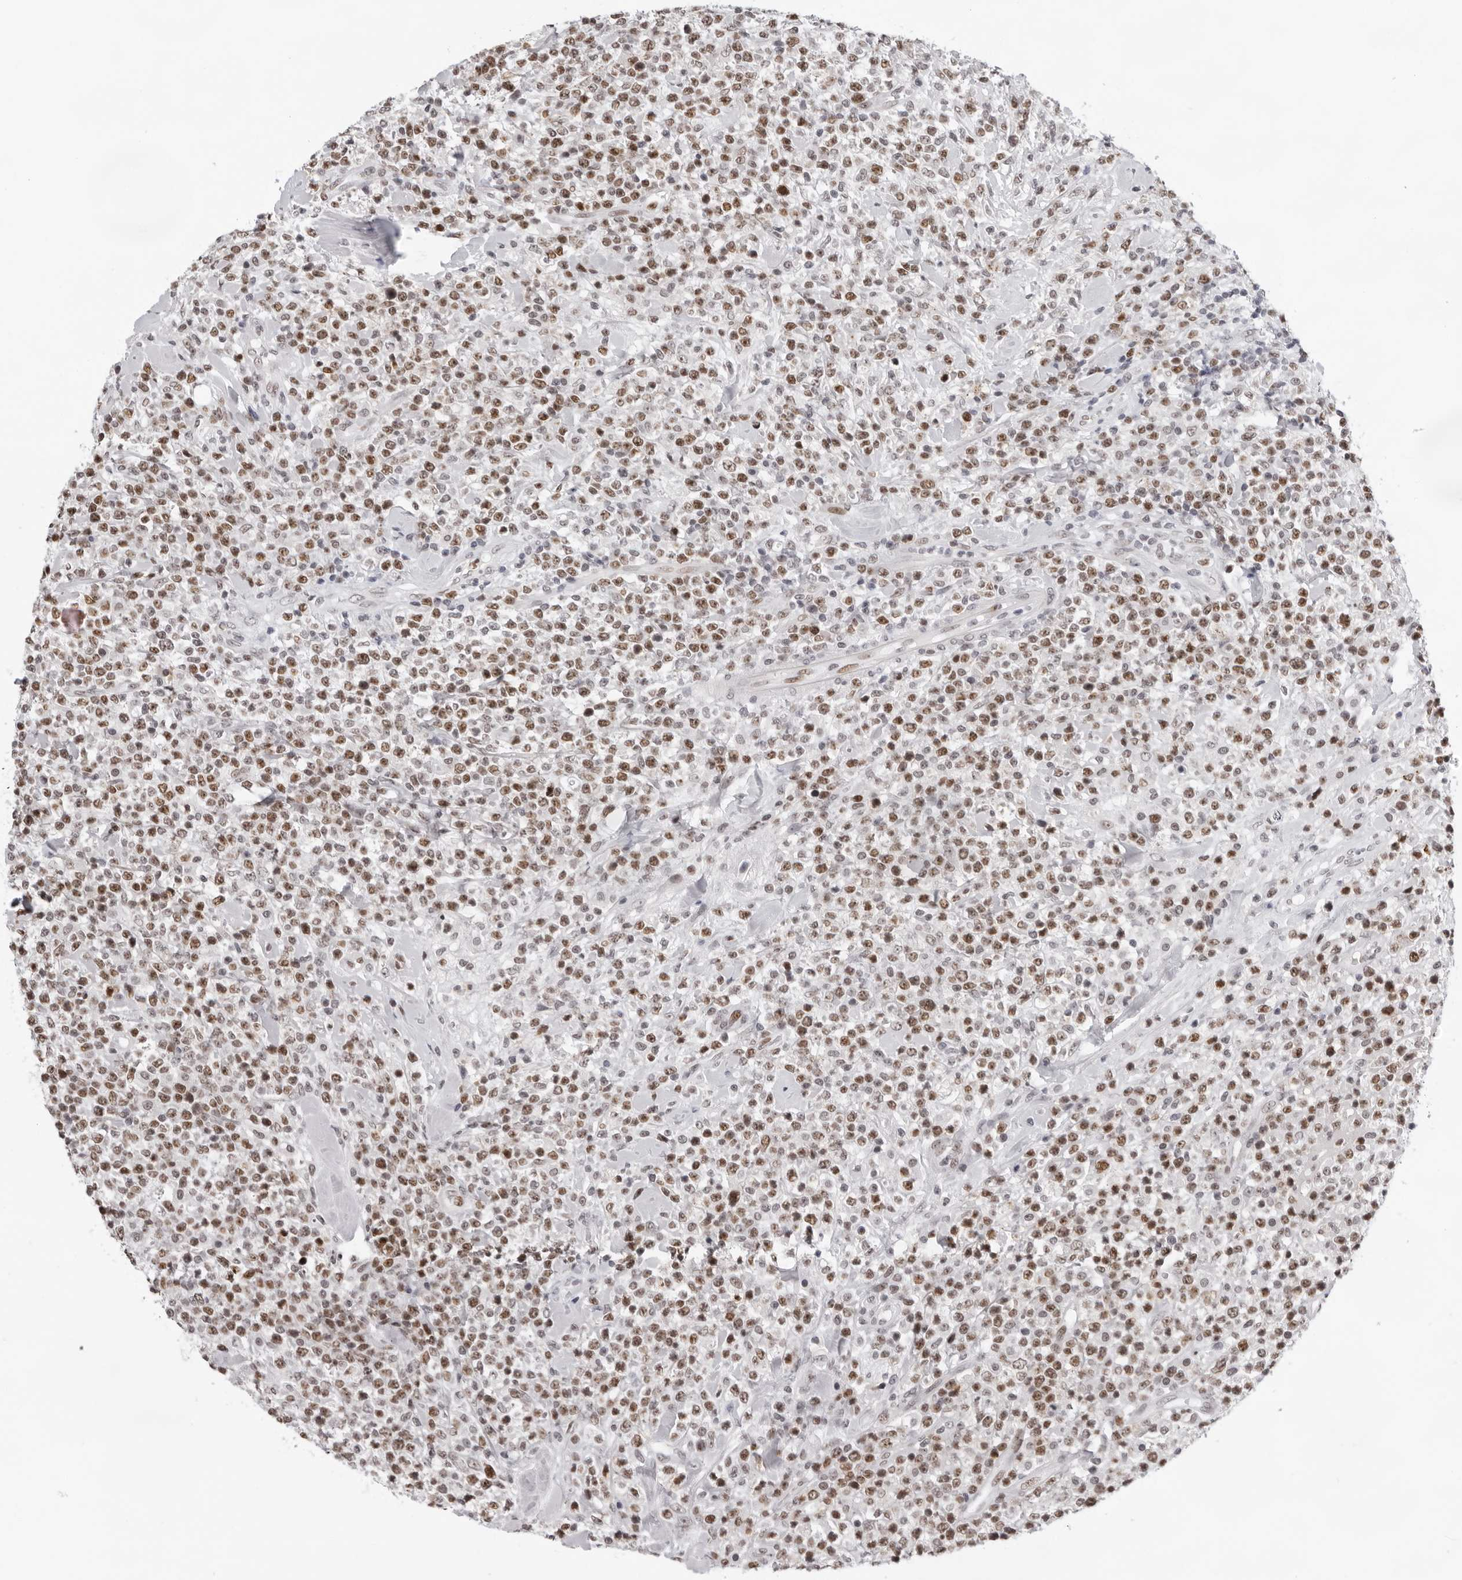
{"staining": {"intensity": "moderate", "quantity": ">75%", "location": "nuclear"}, "tissue": "lymphoma", "cell_type": "Tumor cells", "image_type": "cancer", "snomed": [{"axis": "morphology", "description": "Malignant lymphoma, non-Hodgkin's type, High grade"}, {"axis": "topography", "description": "Colon"}], "caption": "Immunohistochemical staining of human lymphoma exhibits moderate nuclear protein expression in approximately >75% of tumor cells. Using DAB (brown) and hematoxylin (blue) stains, captured at high magnification using brightfield microscopy.", "gene": "USP1", "patient": {"sex": "female", "age": 53}}